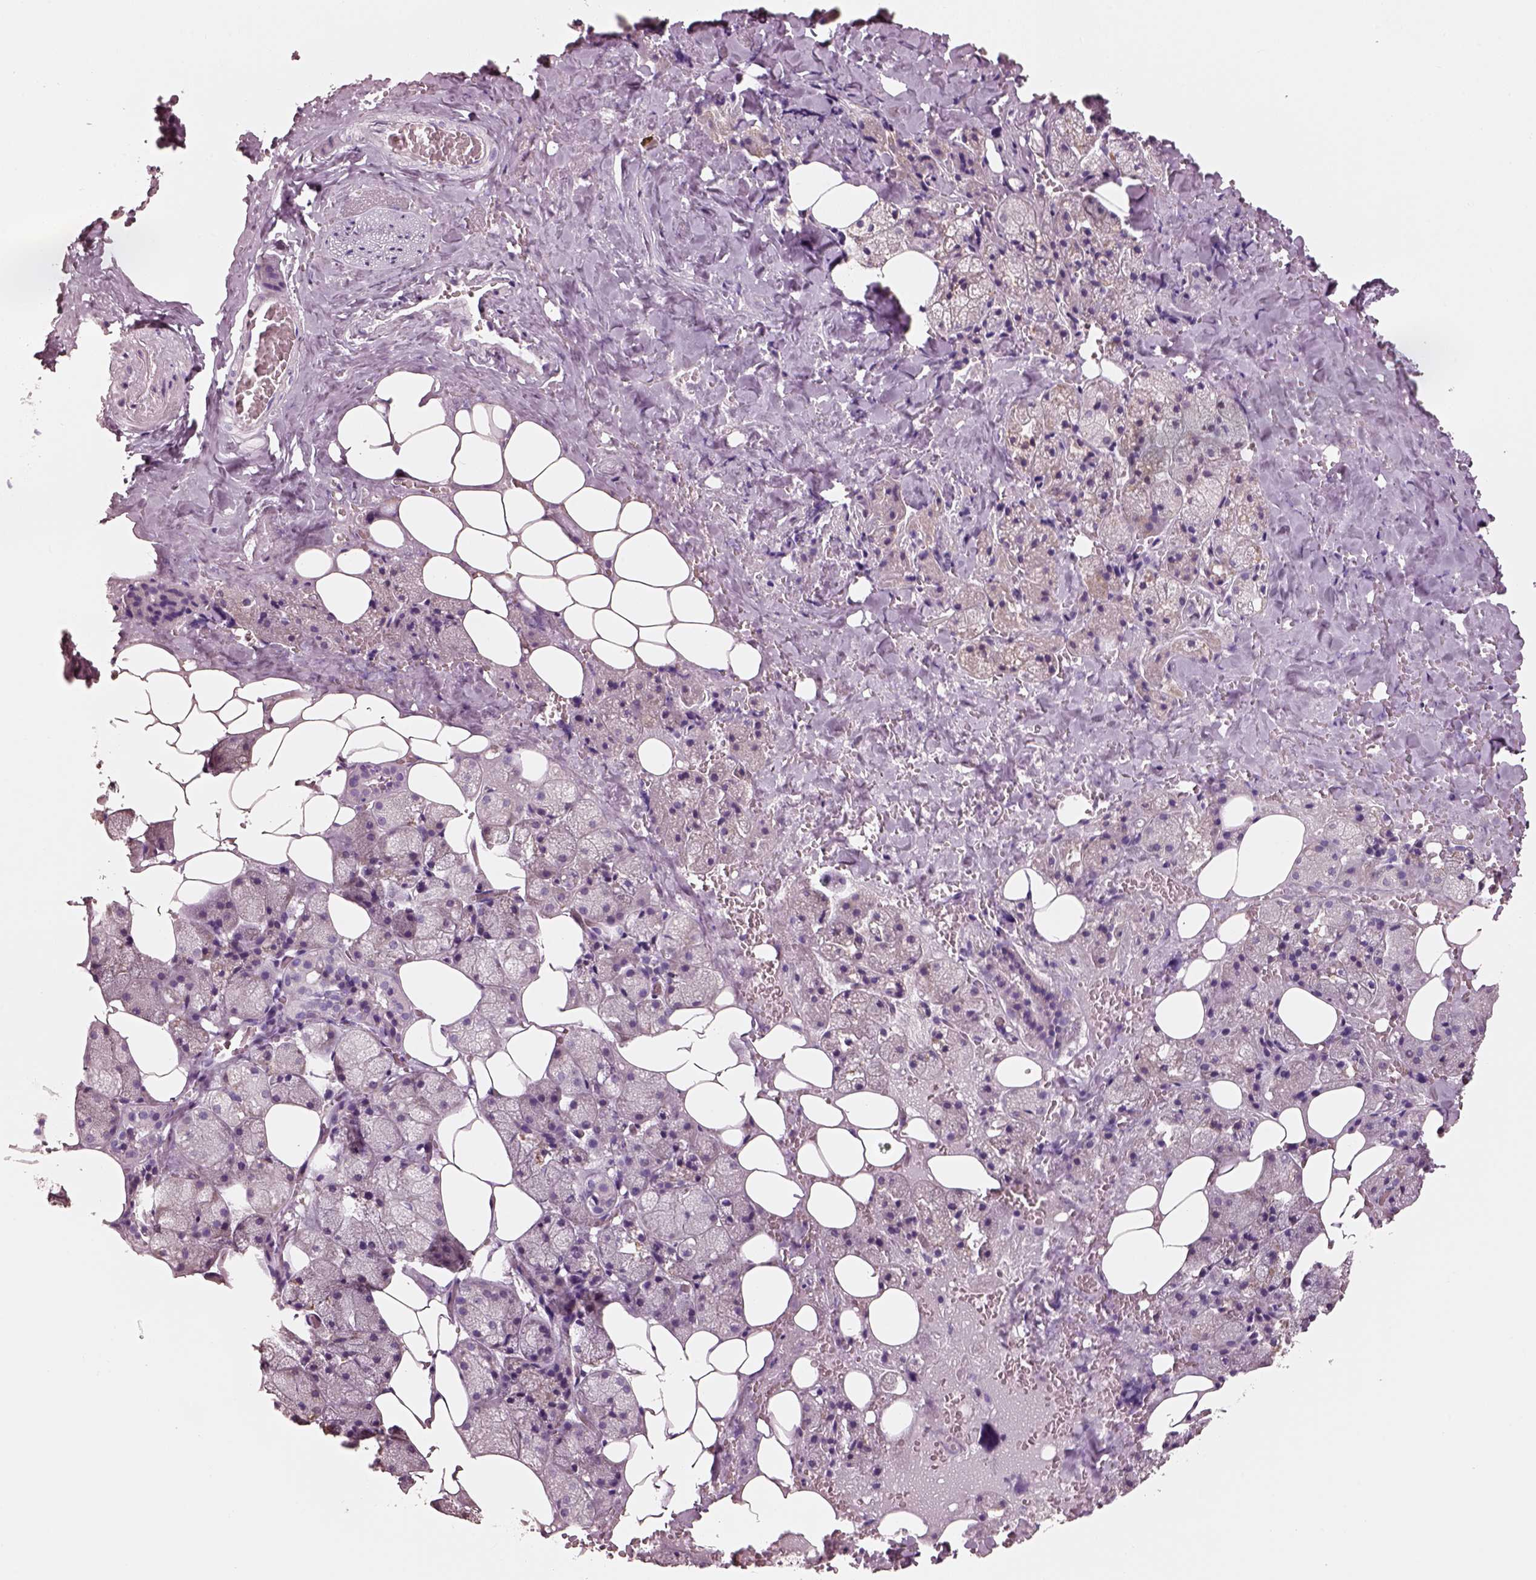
{"staining": {"intensity": "negative", "quantity": "none", "location": "none"}, "tissue": "salivary gland", "cell_type": "Glandular cells", "image_type": "normal", "snomed": [{"axis": "morphology", "description": "Normal tissue, NOS"}, {"axis": "topography", "description": "Salivary gland"}], "caption": "The image exhibits no staining of glandular cells in benign salivary gland. (DAB (3,3'-diaminobenzidine) immunohistochemistry (IHC), high magnification).", "gene": "PNOC", "patient": {"sex": "male", "age": 38}}